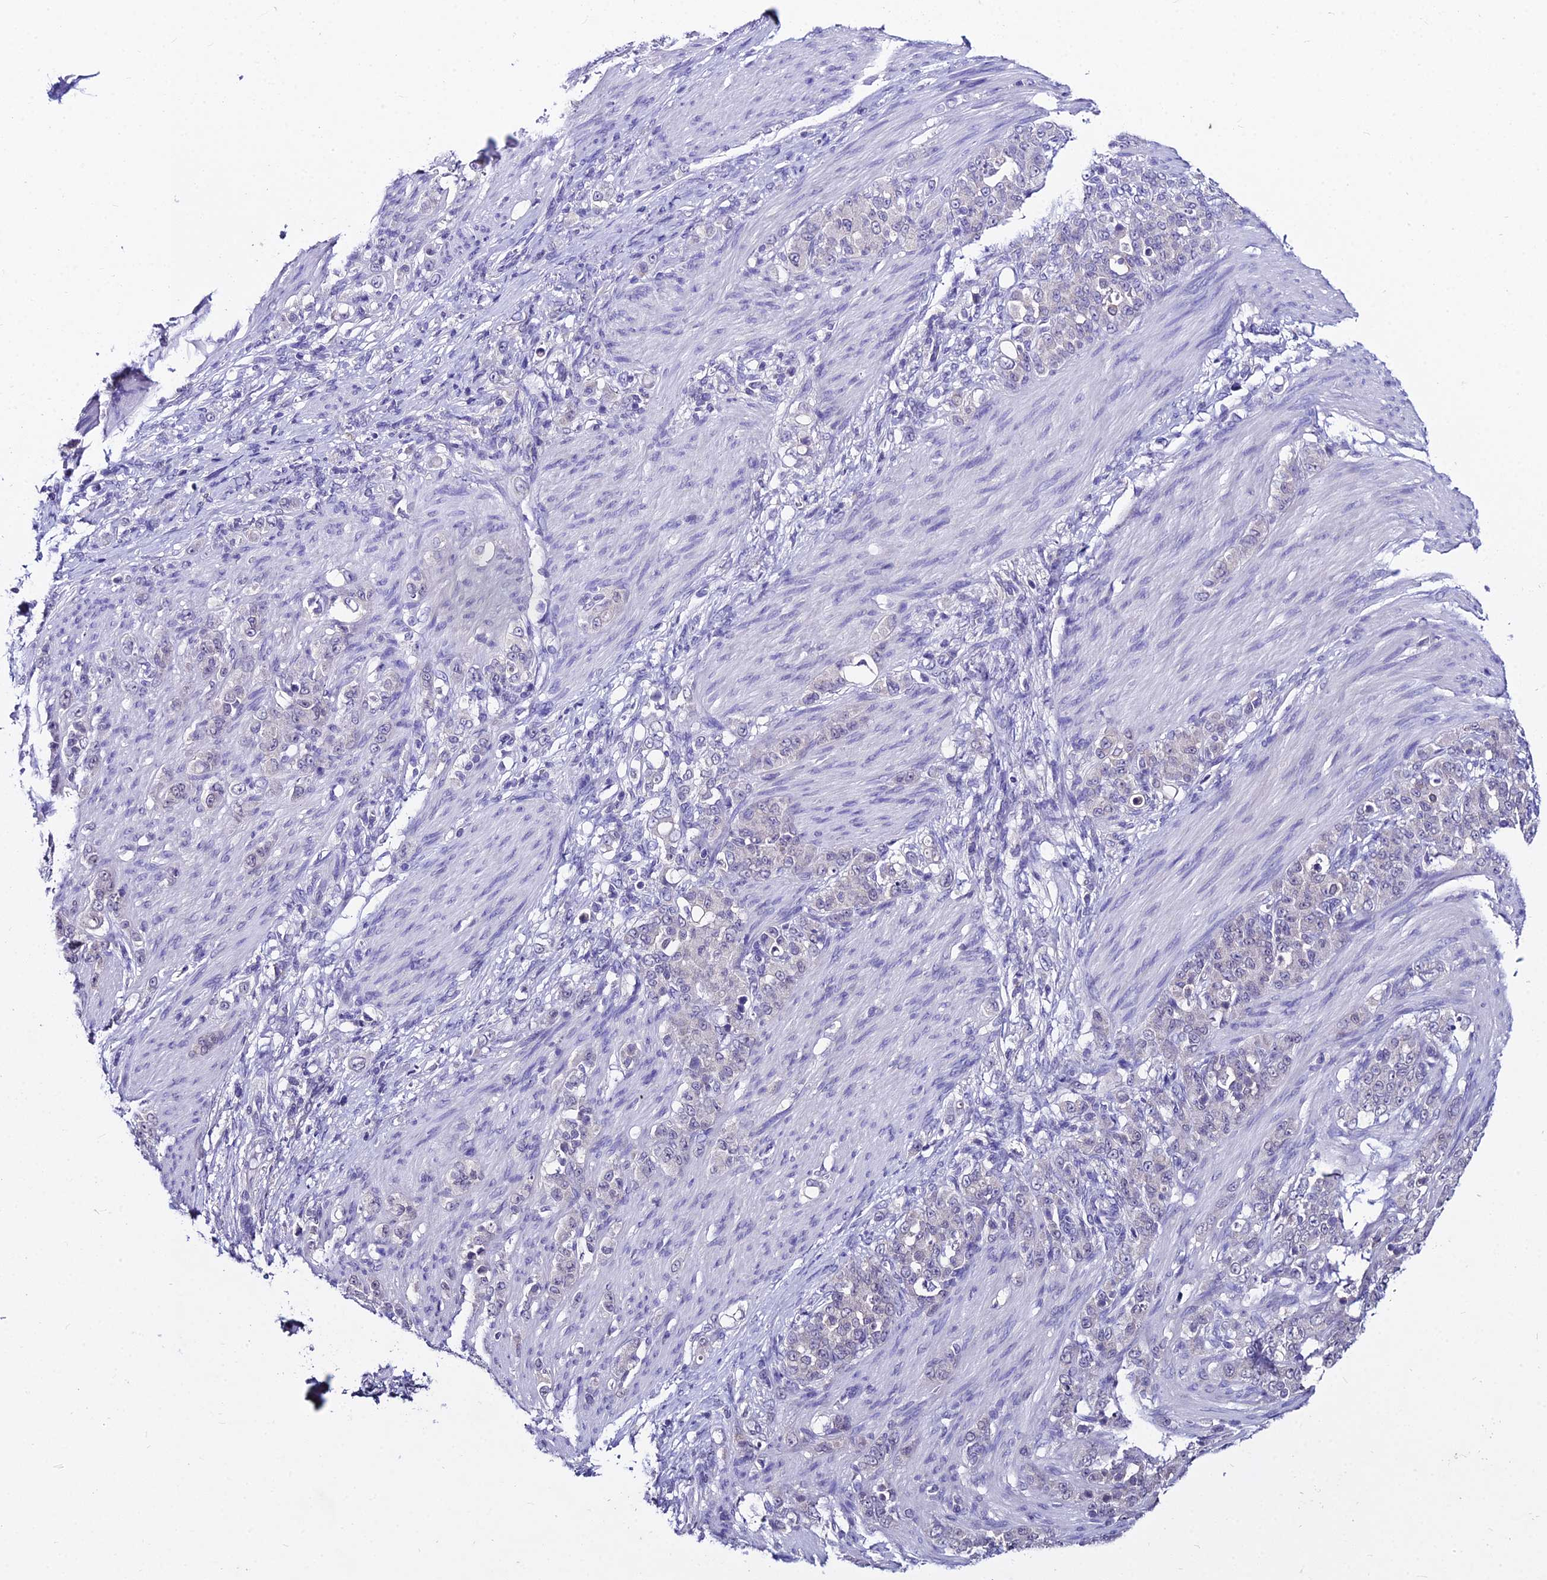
{"staining": {"intensity": "negative", "quantity": "none", "location": "none"}, "tissue": "stomach cancer", "cell_type": "Tumor cells", "image_type": "cancer", "snomed": [{"axis": "morphology", "description": "Adenocarcinoma, NOS"}, {"axis": "topography", "description": "Stomach"}], "caption": "DAB (3,3'-diaminobenzidine) immunohistochemical staining of human stomach cancer reveals no significant expression in tumor cells.", "gene": "LGALS7", "patient": {"sex": "female", "age": 79}}